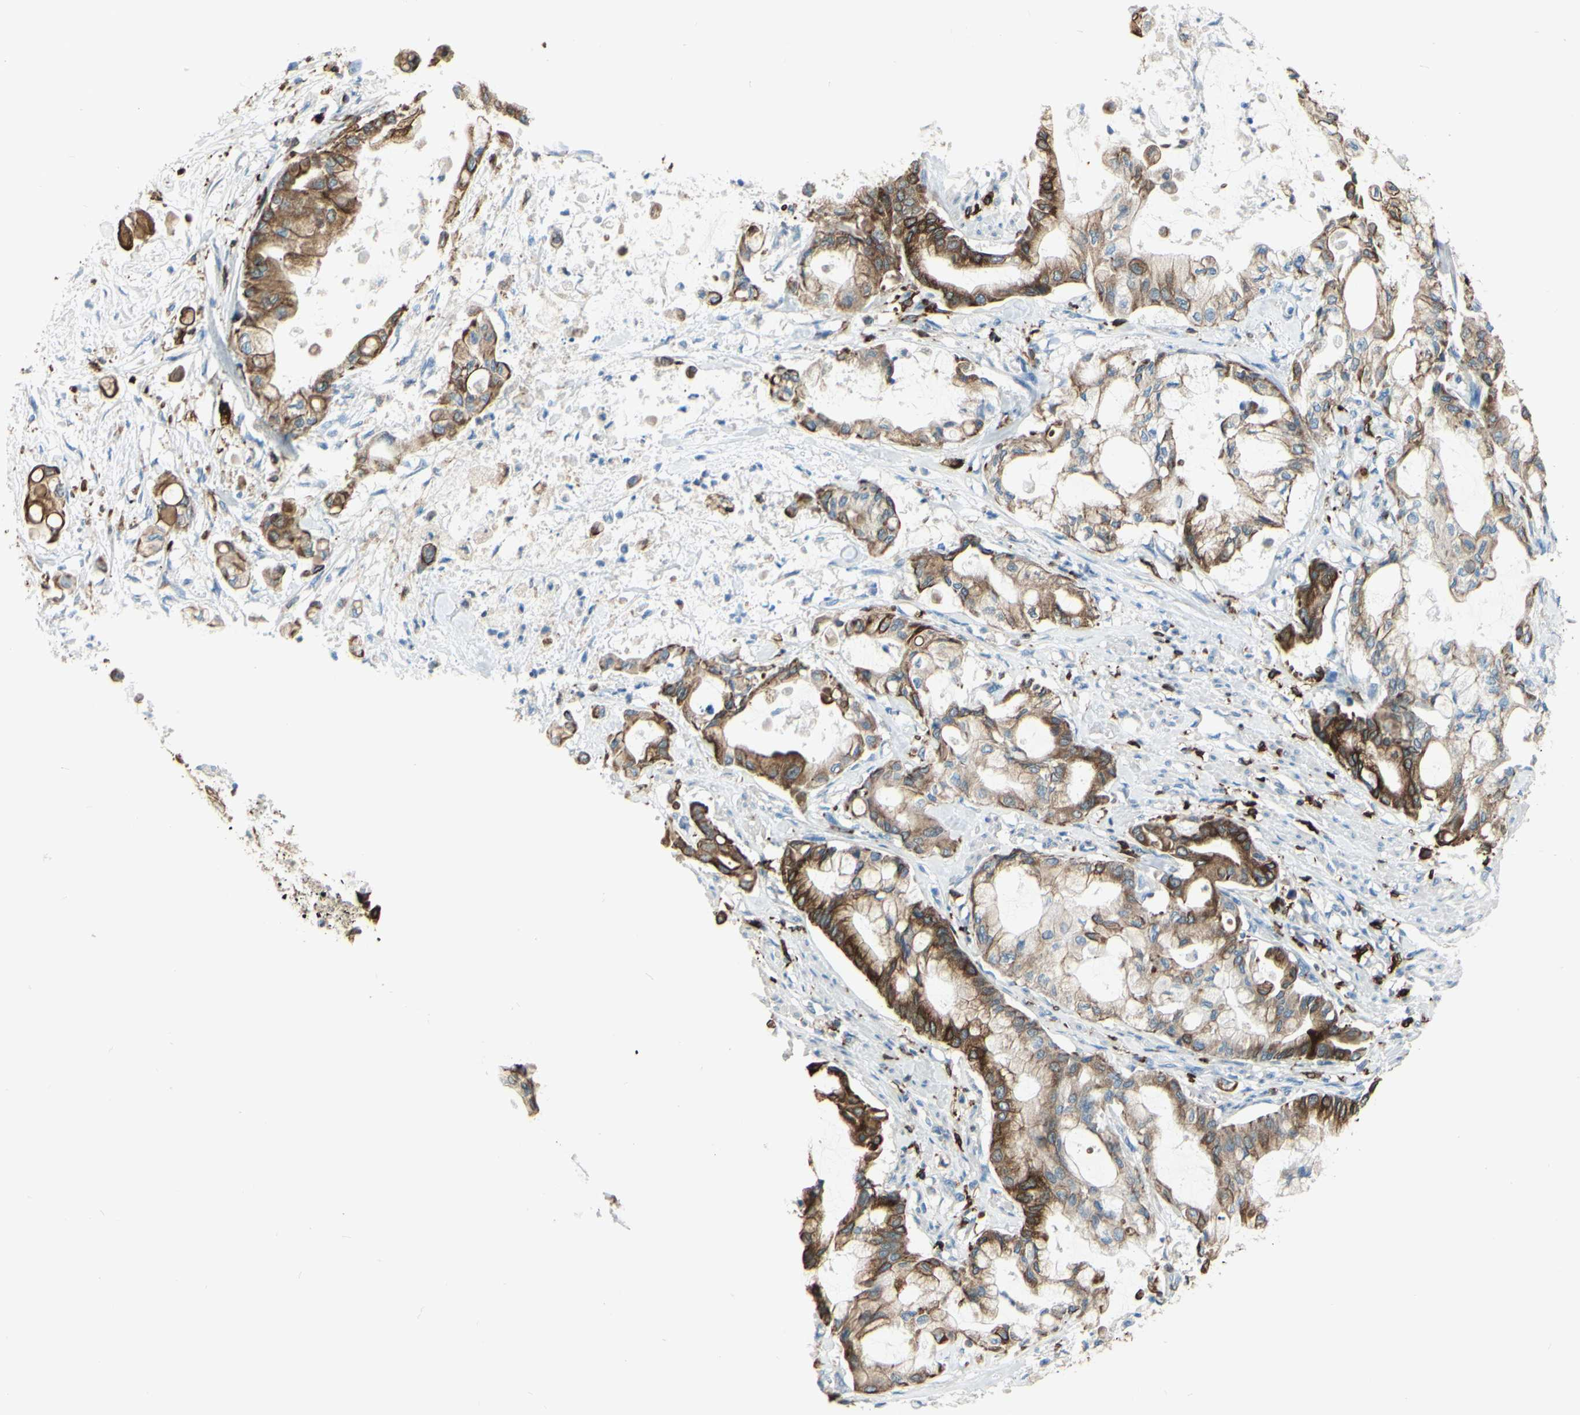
{"staining": {"intensity": "moderate", "quantity": ">75%", "location": "cytoplasmic/membranous"}, "tissue": "pancreatic cancer", "cell_type": "Tumor cells", "image_type": "cancer", "snomed": [{"axis": "morphology", "description": "Adenocarcinoma, NOS"}, {"axis": "morphology", "description": "Adenocarcinoma, metastatic, NOS"}, {"axis": "topography", "description": "Lymph node"}, {"axis": "topography", "description": "Pancreas"}, {"axis": "topography", "description": "Duodenum"}], "caption": "Immunohistochemistry (IHC) of human pancreatic cancer exhibits medium levels of moderate cytoplasmic/membranous staining in about >75% of tumor cells.", "gene": "CD74", "patient": {"sex": "female", "age": 64}}